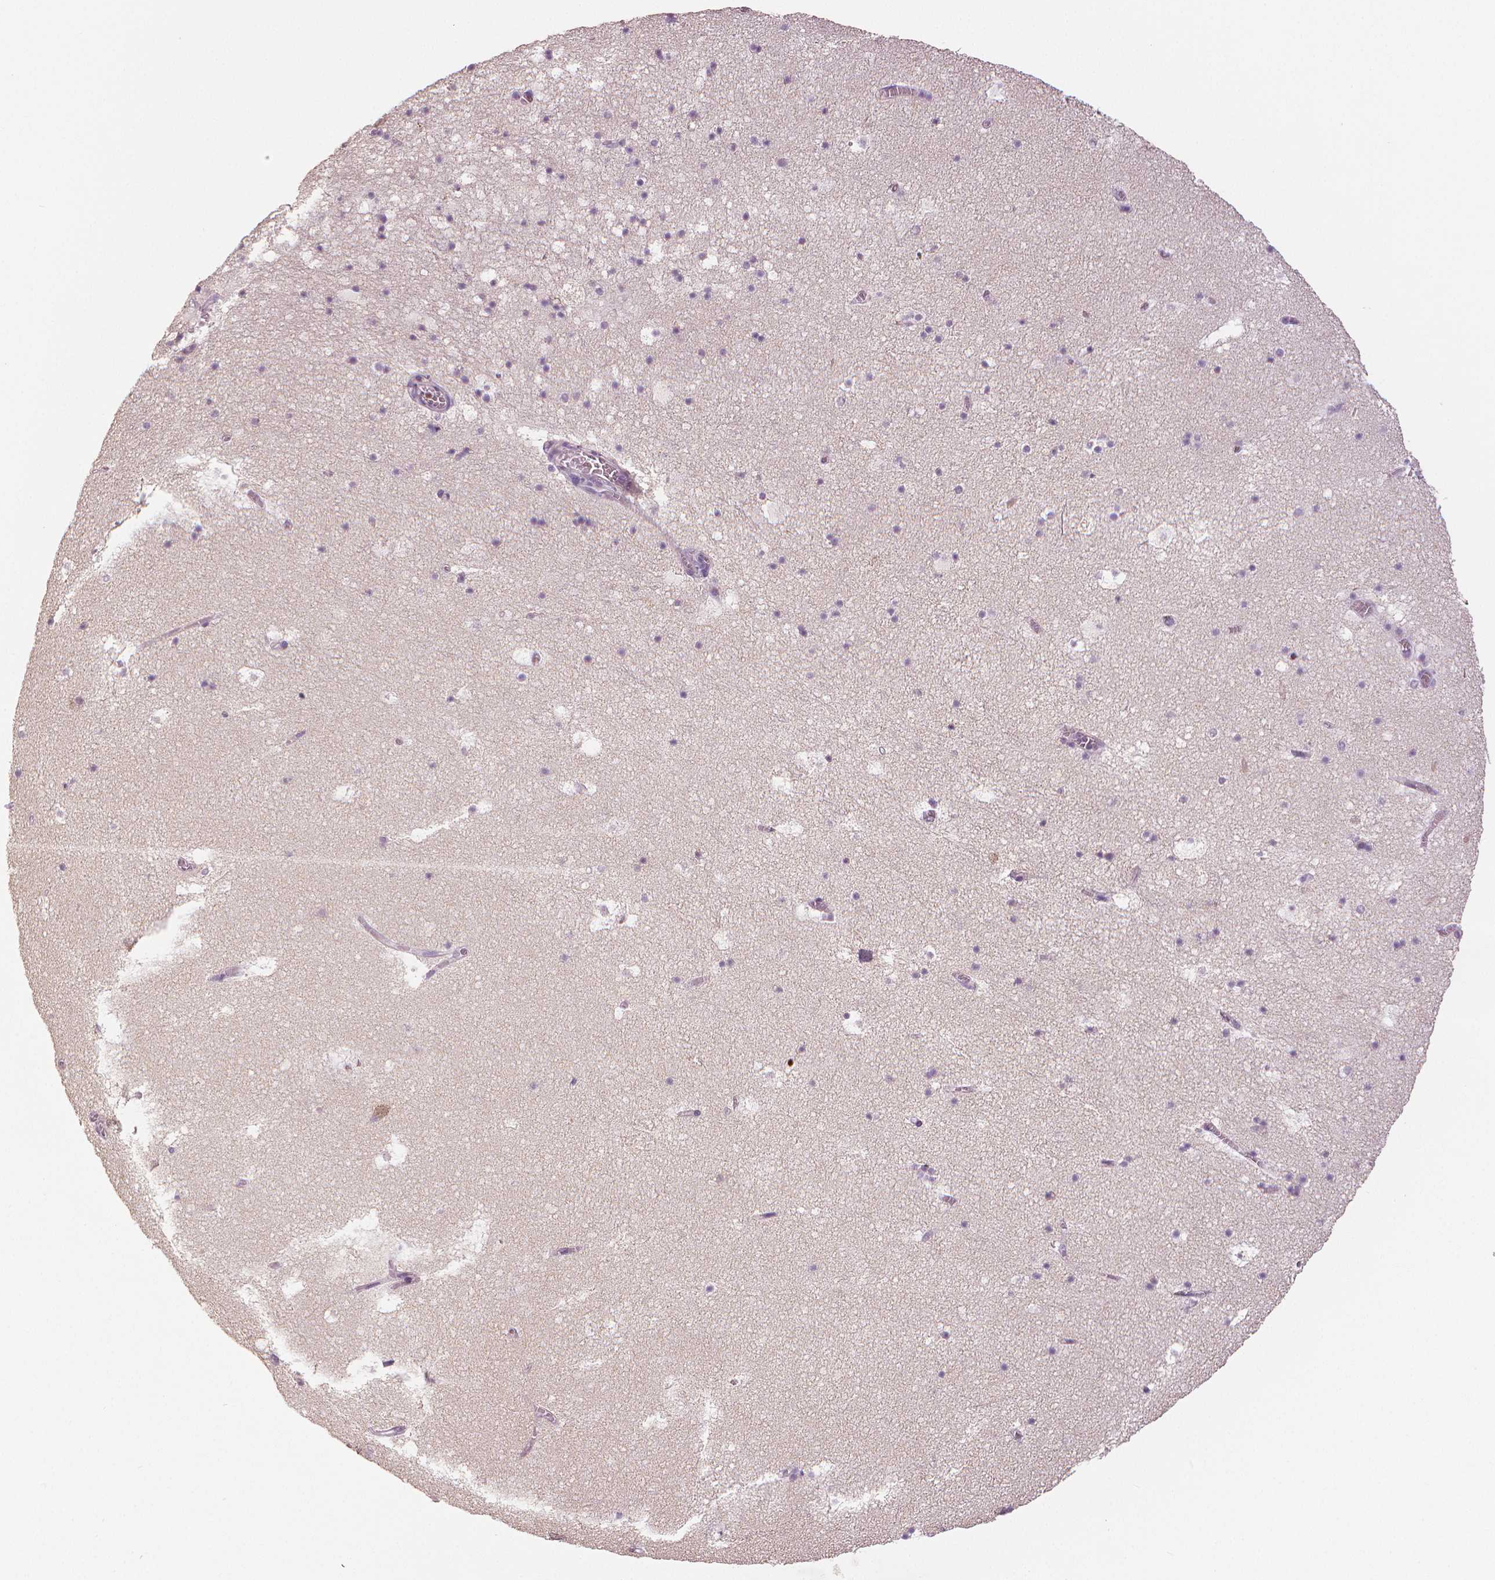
{"staining": {"intensity": "negative", "quantity": "none", "location": "none"}, "tissue": "hippocampus", "cell_type": "Glial cells", "image_type": "normal", "snomed": [{"axis": "morphology", "description": "Normal tissue, NOS"}, {"axis": "topography", "description": "Hippocampus"}], "caption": "DAB (3,3'-diaminobenzidine) immunohistochemical staining of benign hippocampus demonstrates no significant staining in glial cells.", "gene": "MKI67", "patient": {"sex": "female", "age": 42}}